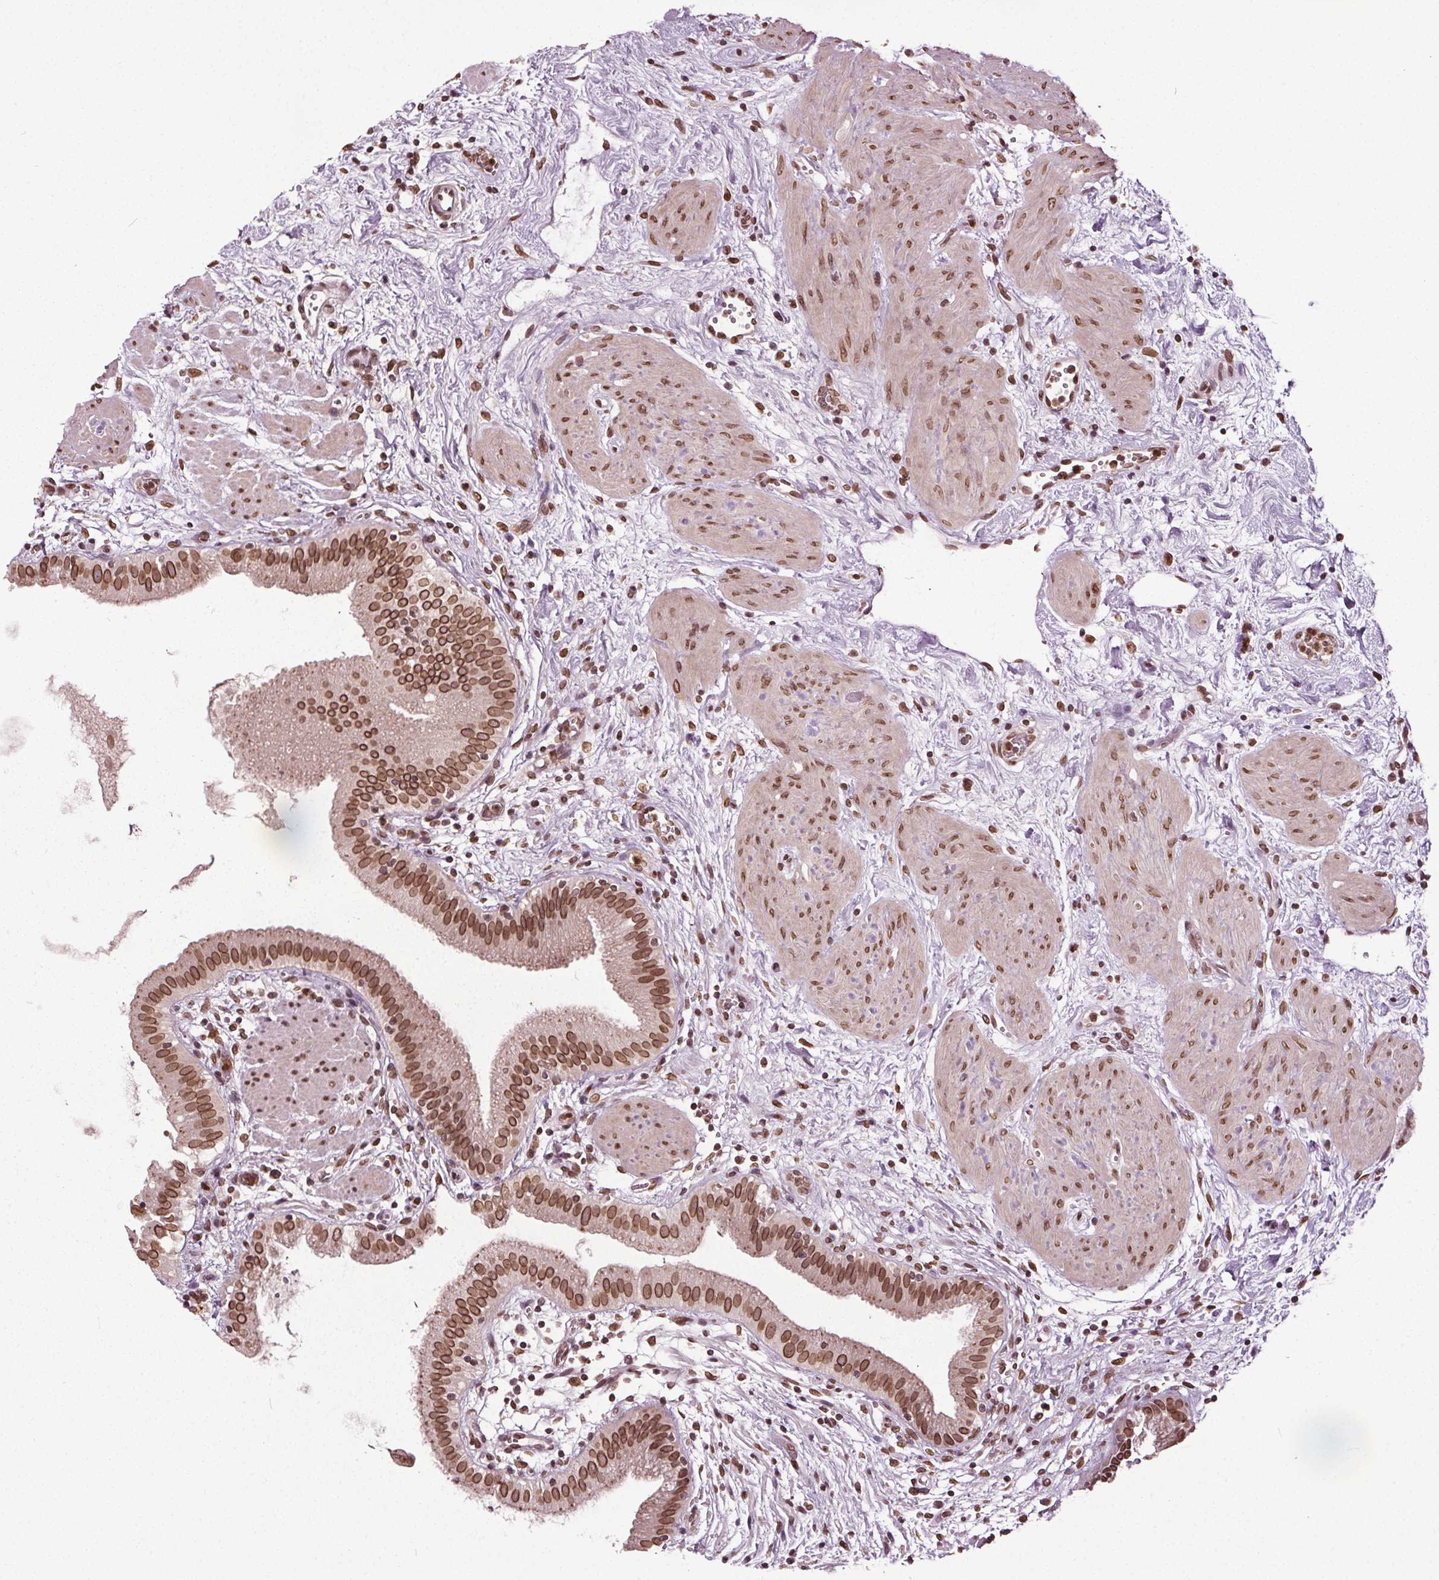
{"staining": {"intensity": "moderate", "quantity": ">75%", "location": "cytoplasmic/membranous,nuclear"}, "tissue": "gallbladder", "cell_type": "Glandular cells", "image_type": "normal", "snomed": [{"axis": "morphology", "description": "Normal tissue, NOS"}, {"axis": "topography", "description": "Gallbladder"}], "caption": "An image of gallbladder stained for a protein shows moderate cytoplasmic/membranous,nuclear brown staining in glandular cells. (IHC, brightfield microscopy, high magnification).", "gene": "TTC39C", "patient": {"sex": "female", "age": 65}}